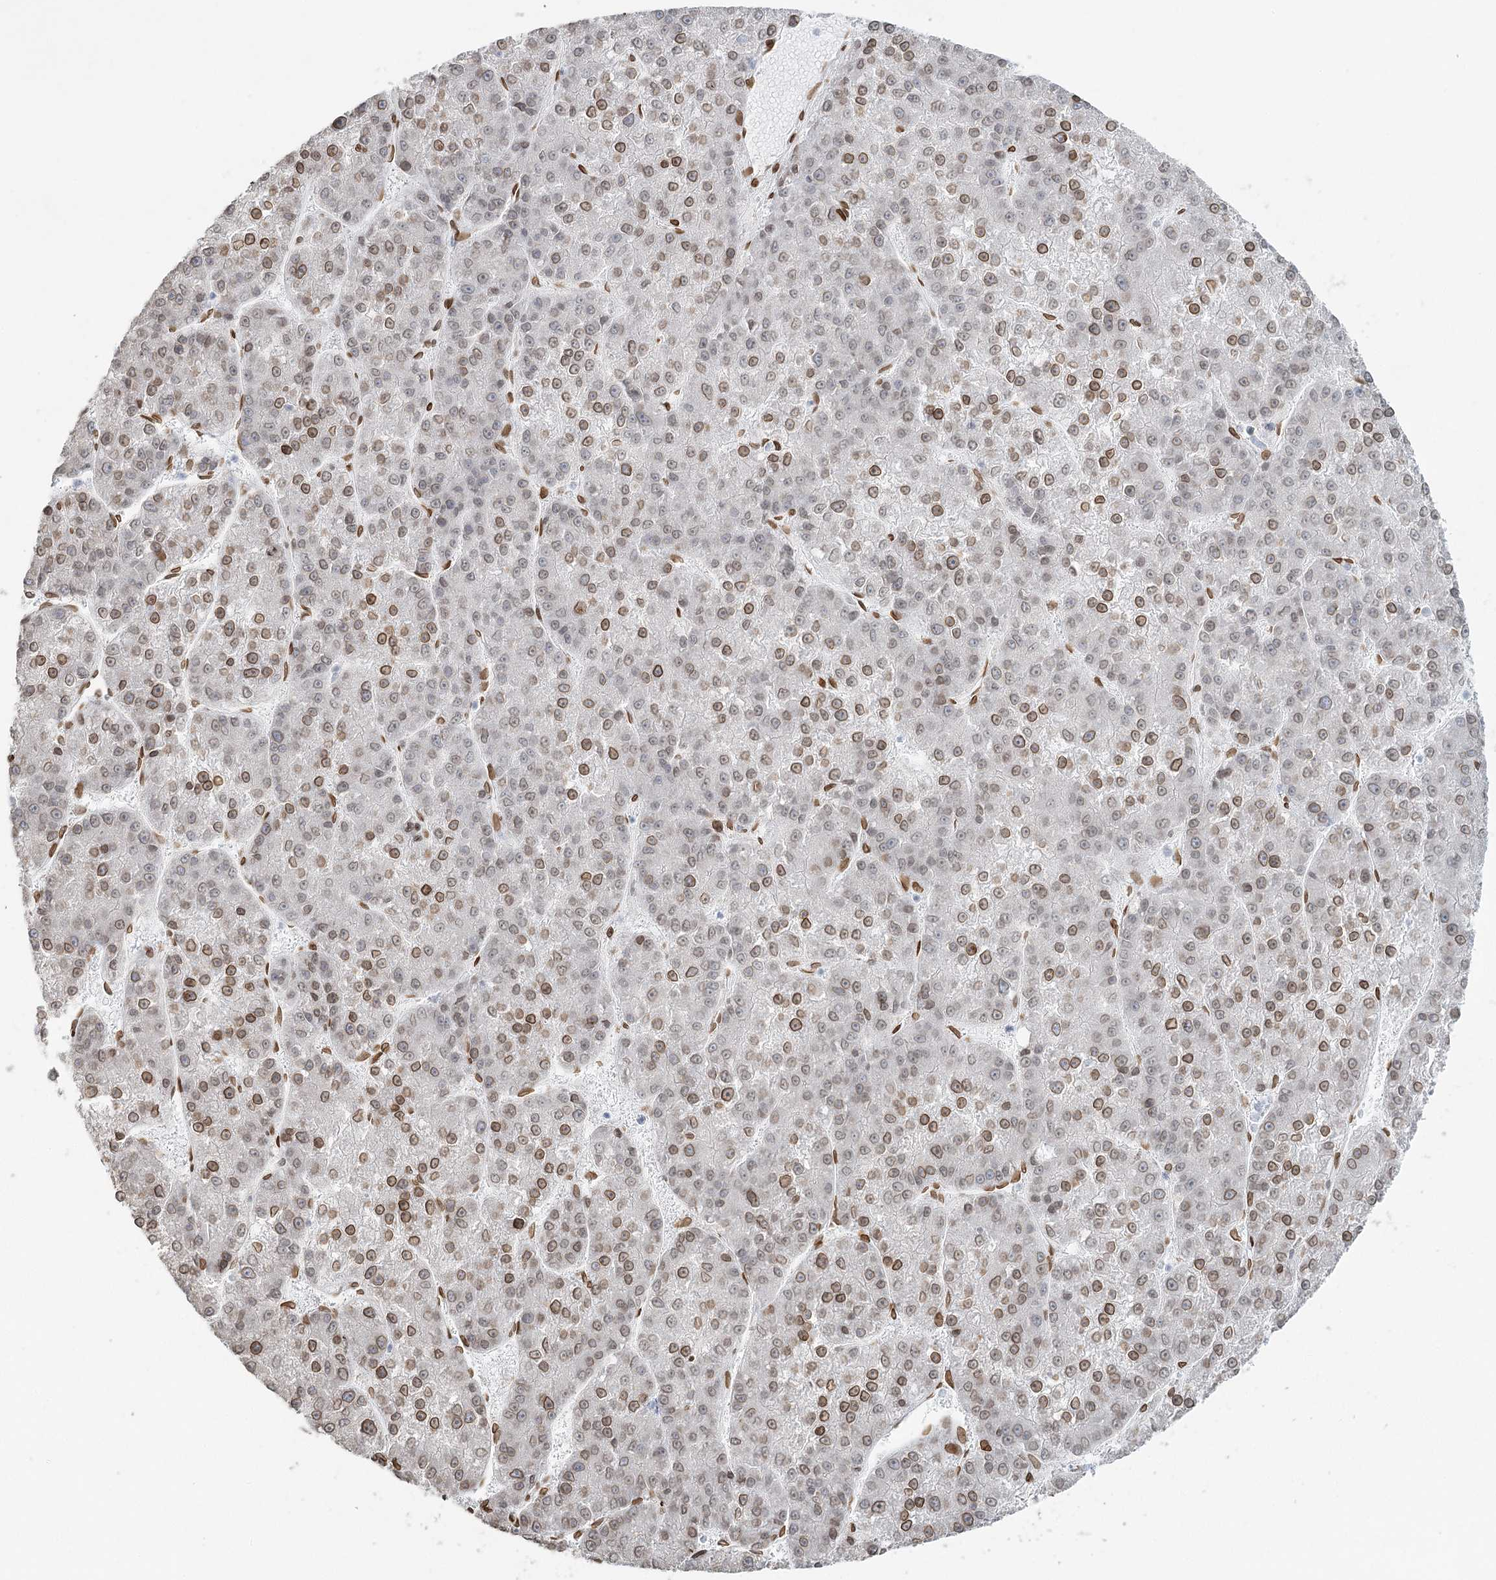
{"staining": {"intensity": "moderate", "quantity": ">75%", "location": "cytoplasmic/membranous,nuclear"}, "tissue": "liver cancer", "cell_type": "Tumor cells", "image_type": "cancer", "snomed": [{"axis": "morphology", "description": "Carcinoma, Hepatocellular, NOS"}, {"axis": "topography", "description": "Liver"}], "caption": "A brown stain labels moderate cytoplasmic/membranous and nuclear positivity of a protein in hepatocellular carcinoma (liver) tumor cells.", "gene": "VWA5A", "patient": {"sex": "female", "age": 73}}